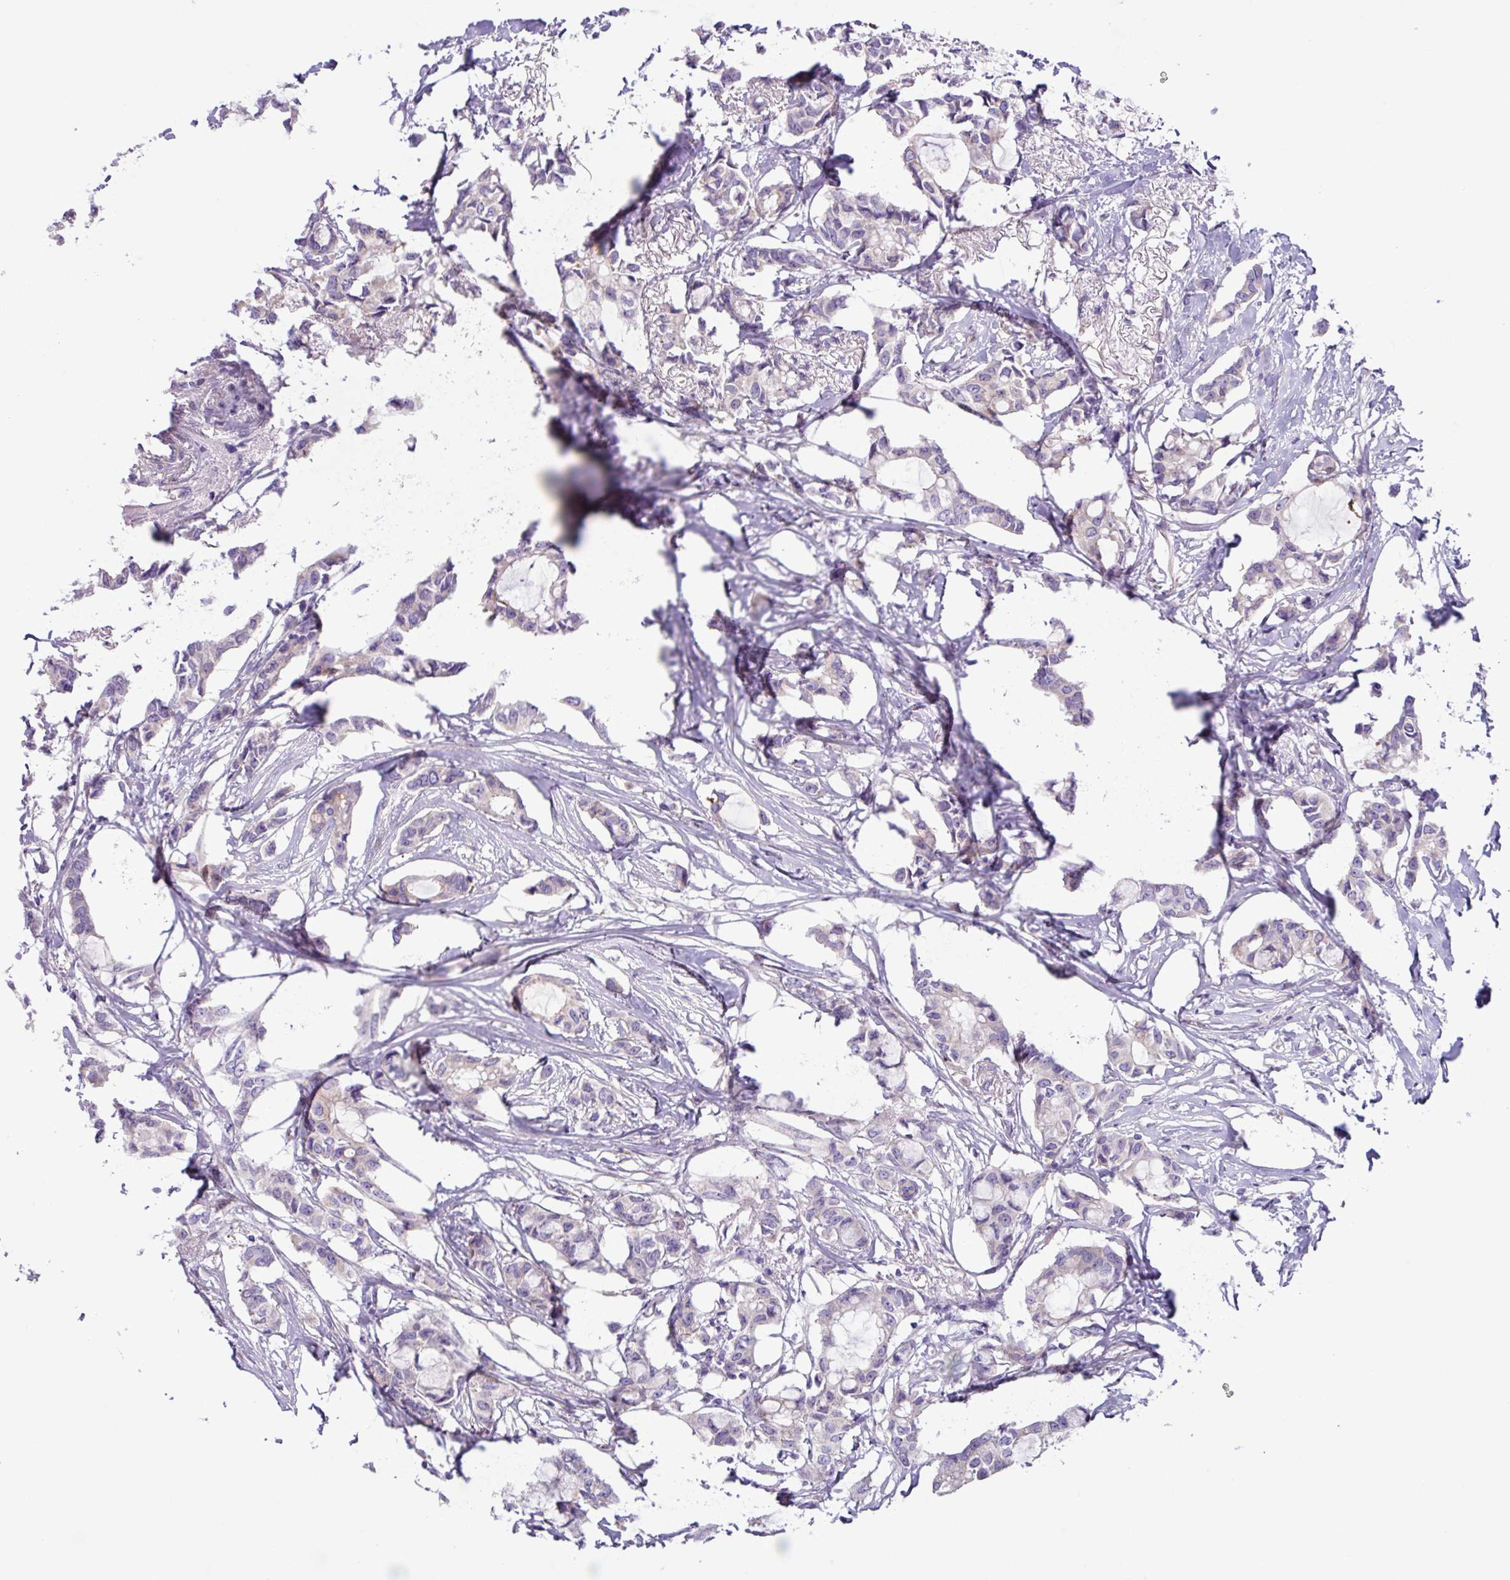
{"staining": {"intensity": "negative", "quantity": "none", "location": "none"}, "tissue": "breast cancer", "cell_type": "Tumor cells", "image_type": "cancer", "snomed": [{"axis": "morphology", "description": "Duct carcinoma"}, {"axis": "topography", "description": "Breast"}], "caption": "DAB (3,3'-diaminobenzidine) immunohistochemical staining of invasive ductal carcinoma (breast) demonstrates no significant expression in tumor cells.", "gene": "MRM2", "patient": {"sex": "female", "age": 73}}